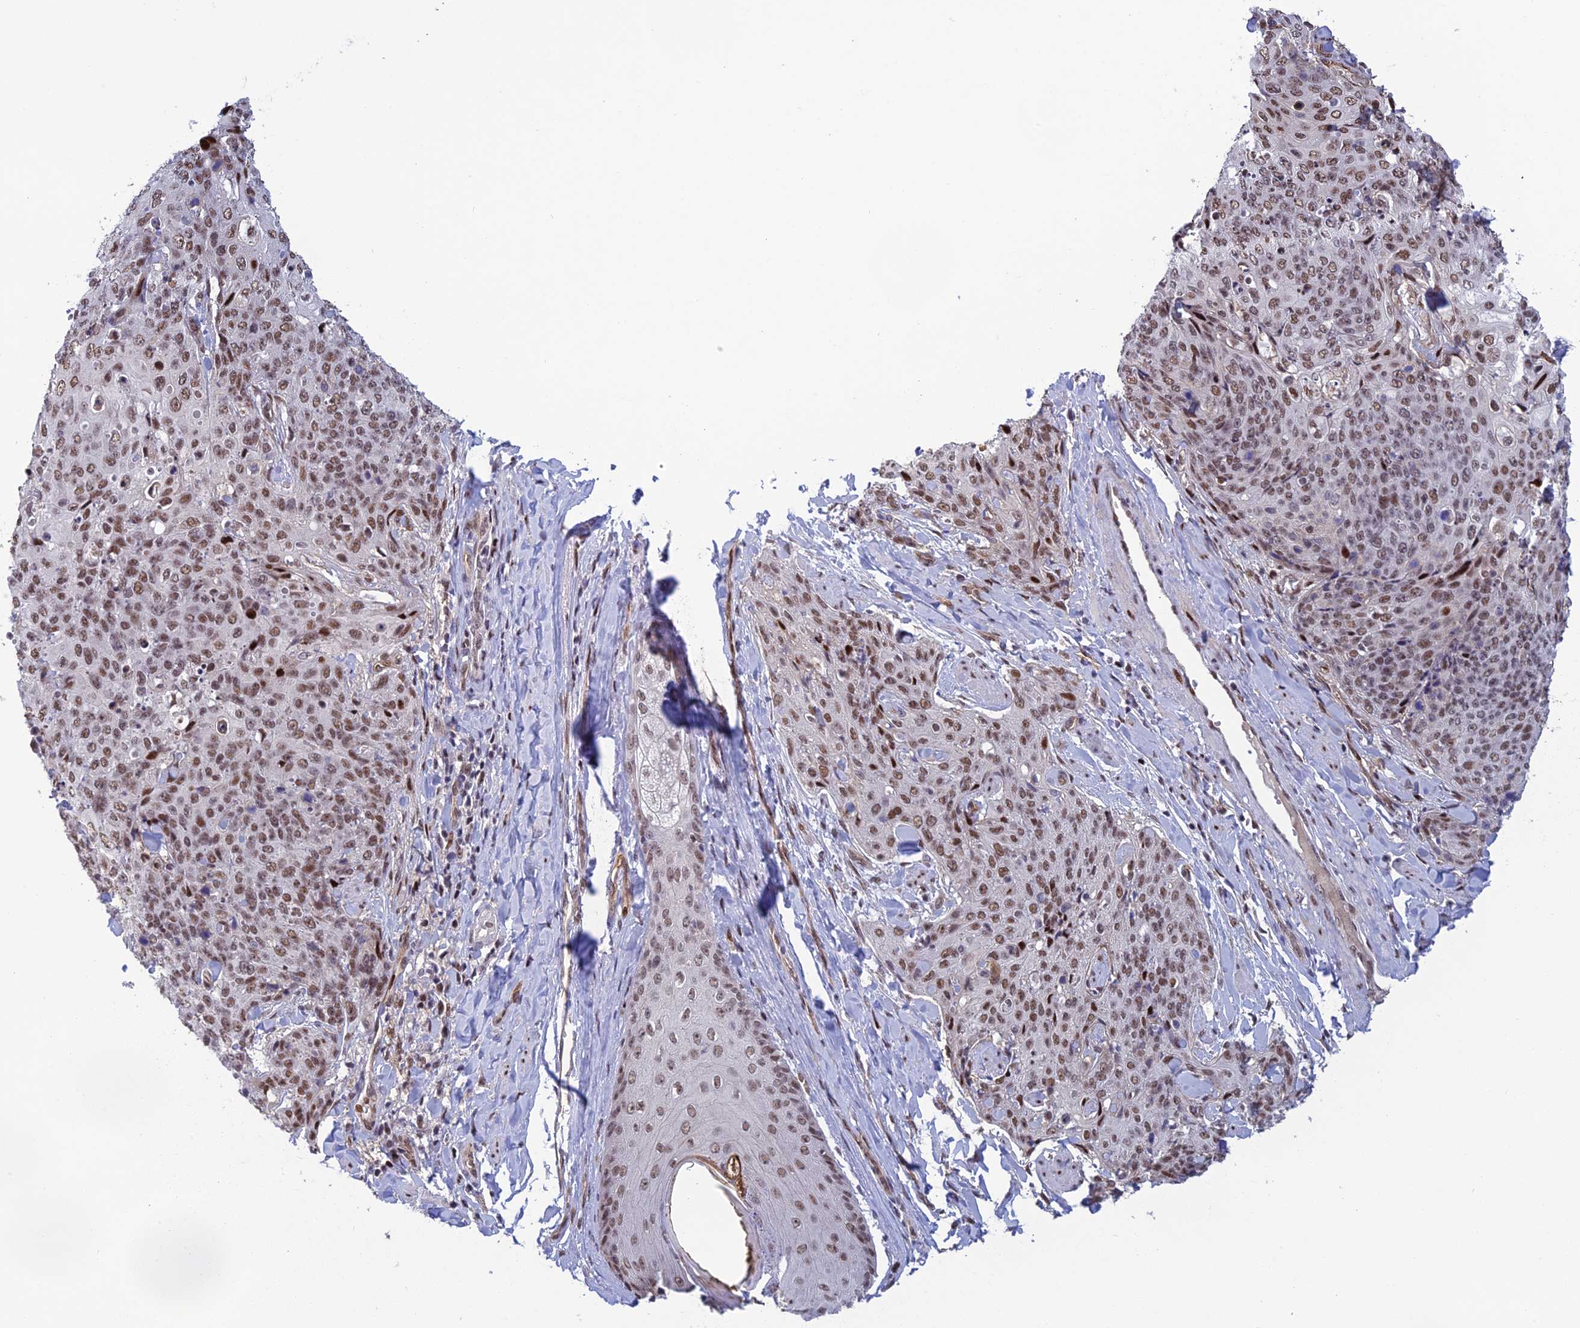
{"staining": {"intensity": "moderate", "quantity": ">75%", "location": "nuclear"}, "tissue": "skin cancer", "cell_type": "Tumor cells", "image_type": "cancer", "snomed": [{"axis": "morphology", "description": "Squamous cell carcinoma, NOS"}, {"axis": "topography", "description": "Skin"}, {"axis": "topography", "description": "Vulva"}], "caption": "An IHC image of tumor tissue is shown. Protein staining in brown labels moderate nuclear positivity in skin cancer within tumor cells.", "gene": "RANBP3", "patient": {"sex": "female", "age": 85}}